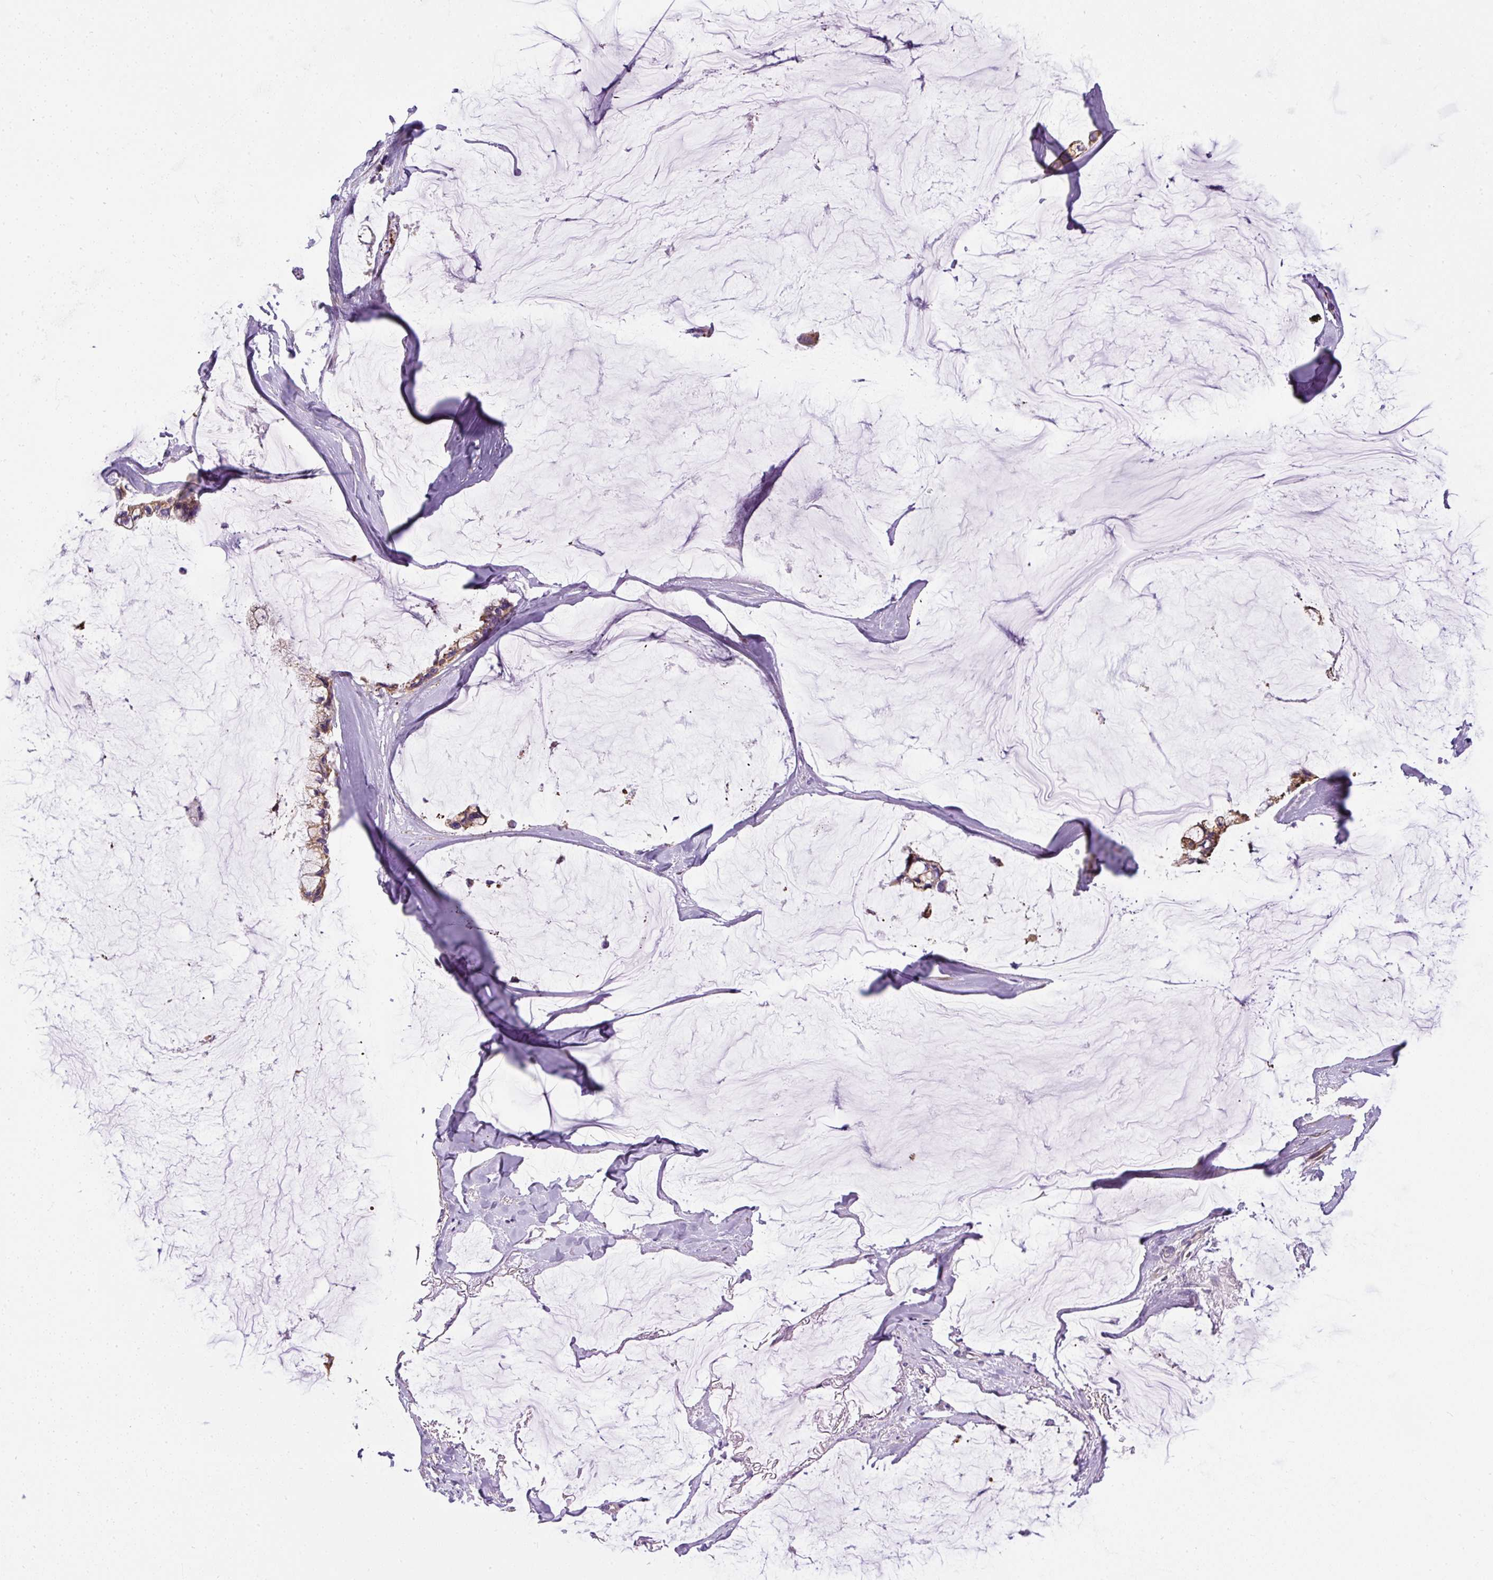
{"staining": {"intensity": "moderate", "quantity": ">75%", "location": "cytoplasmic/membranous"}, "tissue": "ovarian cancer", "cell_type": "Tumor cells", "image_type": "cancer", "snomed": [{"axis": "morphology", "description": "Cystadenocarcinoma, mucinous, NOS"}, {"axis": "topography", "description": "Ovary"}], "caption": "Brown immunohistochemical staining in human ovarian cancer exhibits moderate cytoplasmic/membranous expression in approximately >75% of tumor cells.", "gene": "FAM149A", "patient": {"sex": "female", "age": 39}}